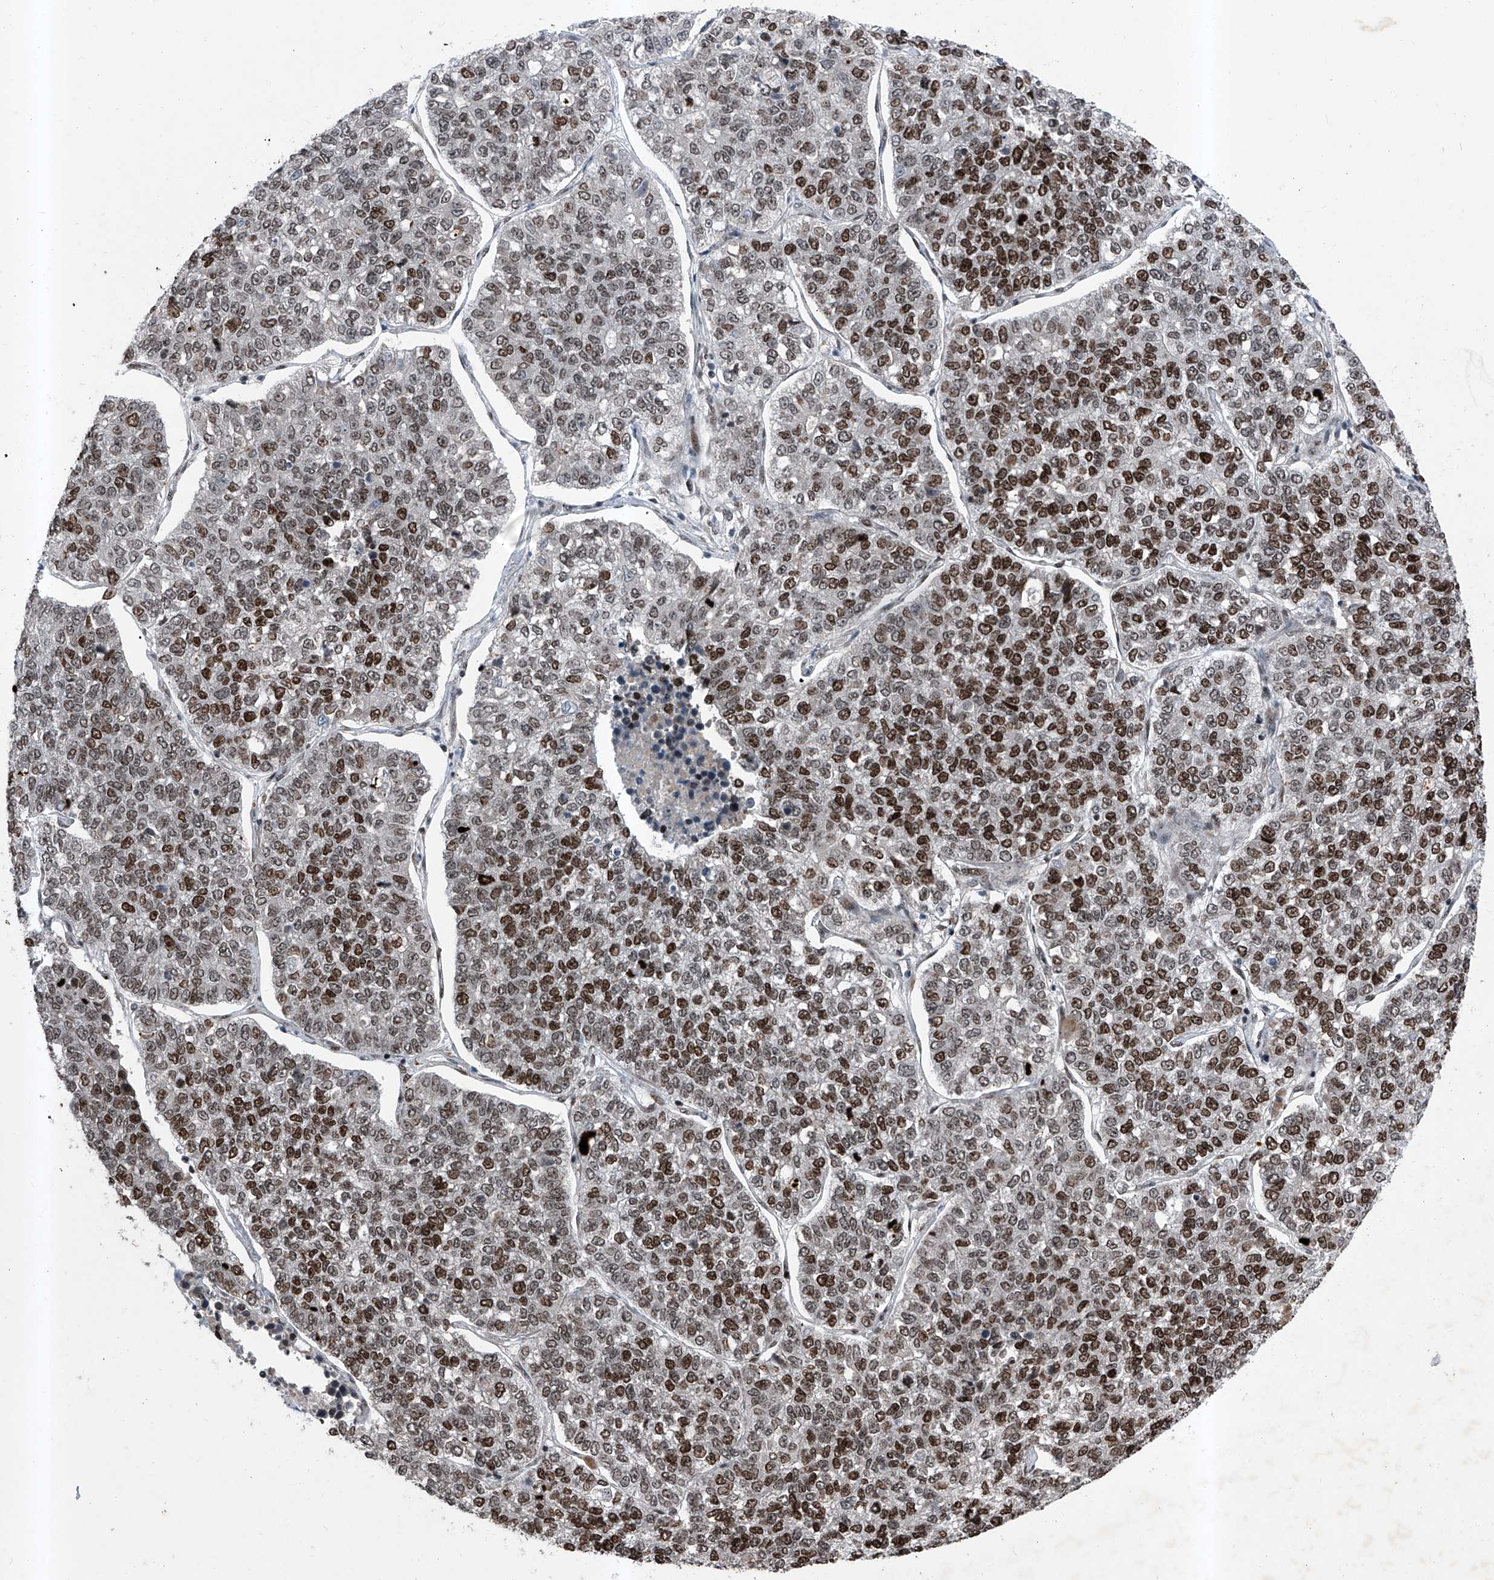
{"staining": {"intensity": "strong", "quantity": ">75%", "location": "nuclear"}, "tissue": "lung cancer", "cell_type": "Tumor cells", "image_type": "cancer", "snomed": [{"axis": "morphology", "description": "Adenocarcinoma, NOS"}, {"axis": "topography", "description": "Lung"}], "caption": "Protein staining of lung cancer tissue shows strong nuclear positivity in approximately >75% of tumor cells.", "gene": "BMI1", "patient": {"sex": "male", "age": 49}}